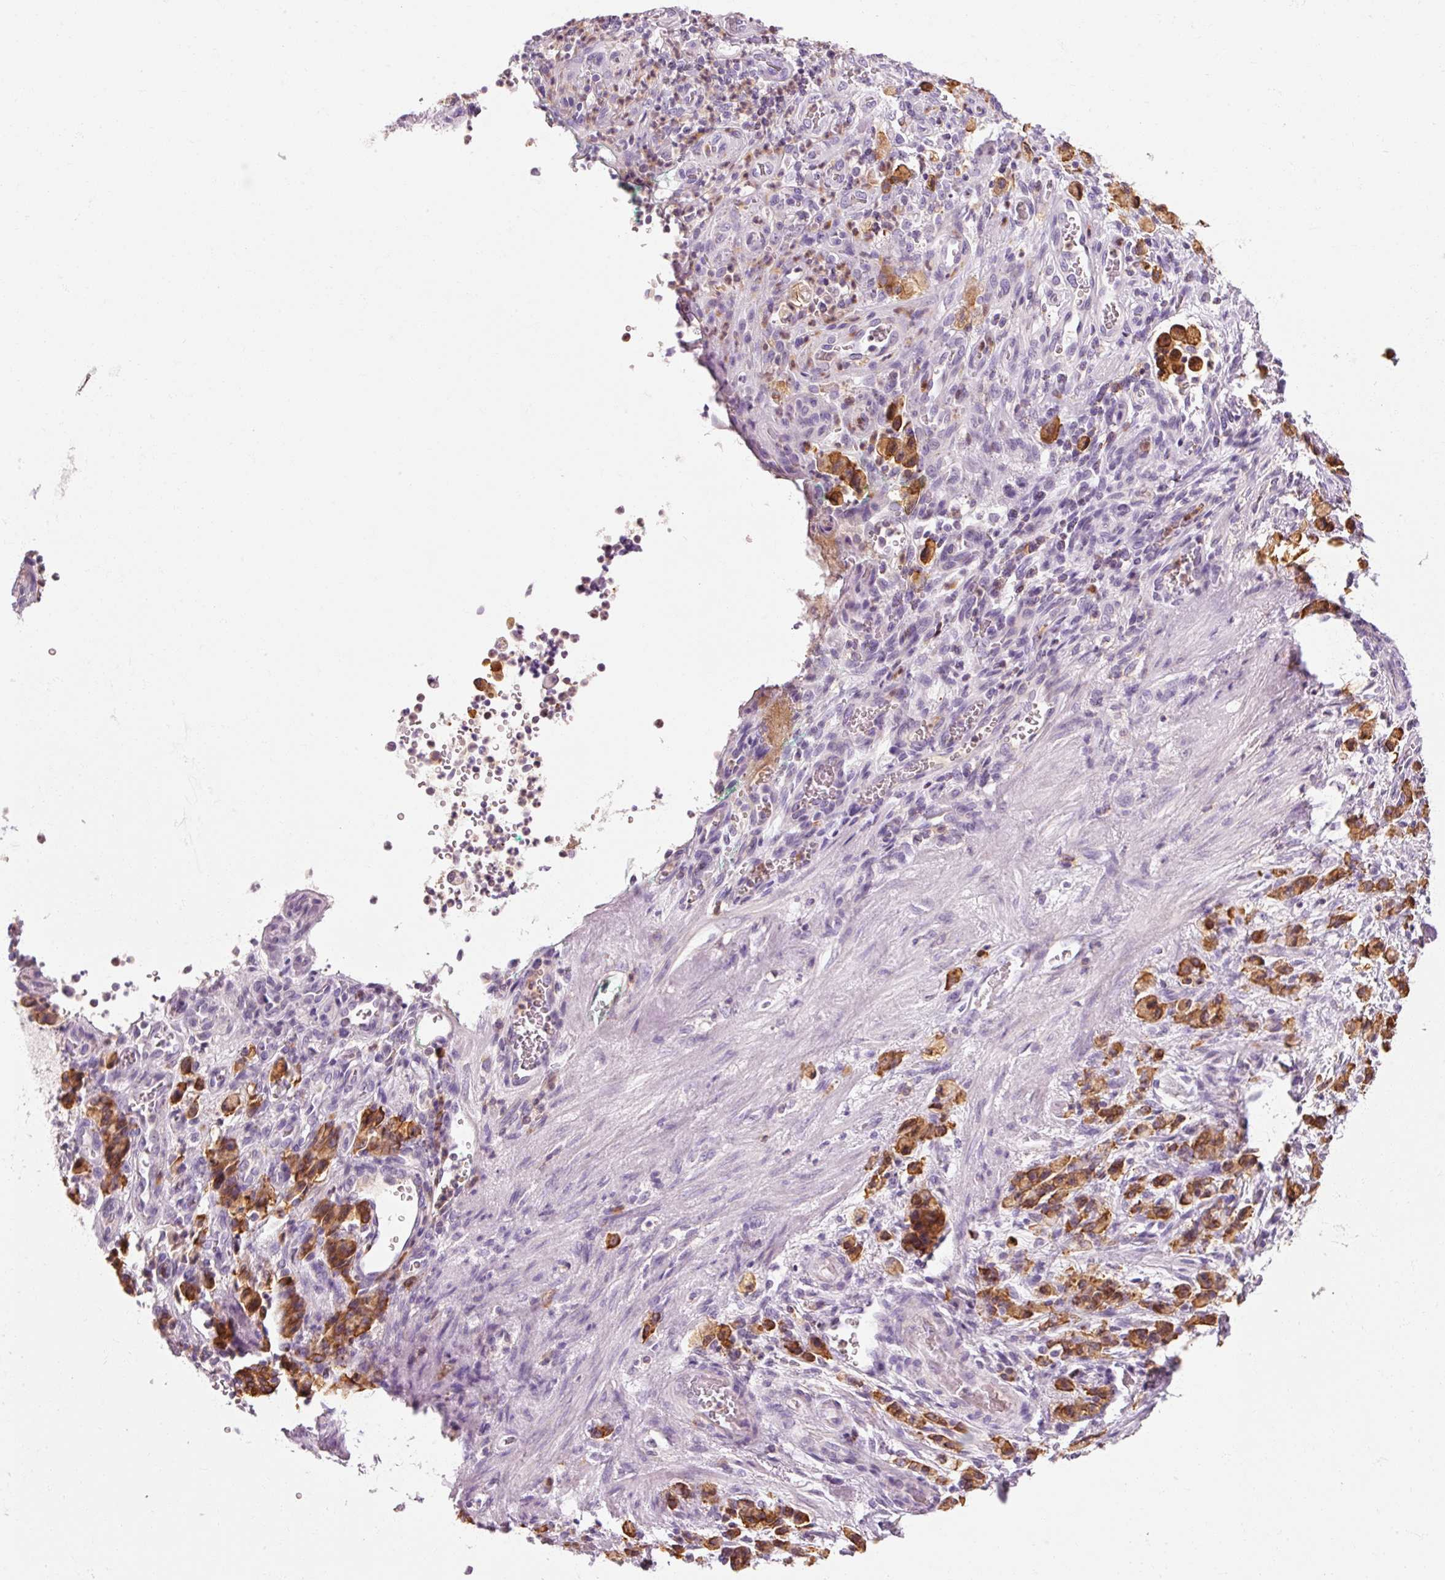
{"staining": {"intensity": "strong", "quantity": ">75%", "location": "cytoplasmic/membranous"}, "tissue": "stomach cancer", "cell_type": "Tumor cells", "image_type": "cancer", "snomed": [{"axis": "morphology", "description": "Adenocarcinoma, NOS"}, {"axis": "topography", "description": "Stomach"}], "caption": "Stomach cancer stained with IHC reveals strong cytoplasmic/membranous staining in approximately >75% of tumor cells.", "gene": "OR8K1", "patient": {"sex": "male", "age": 77}}